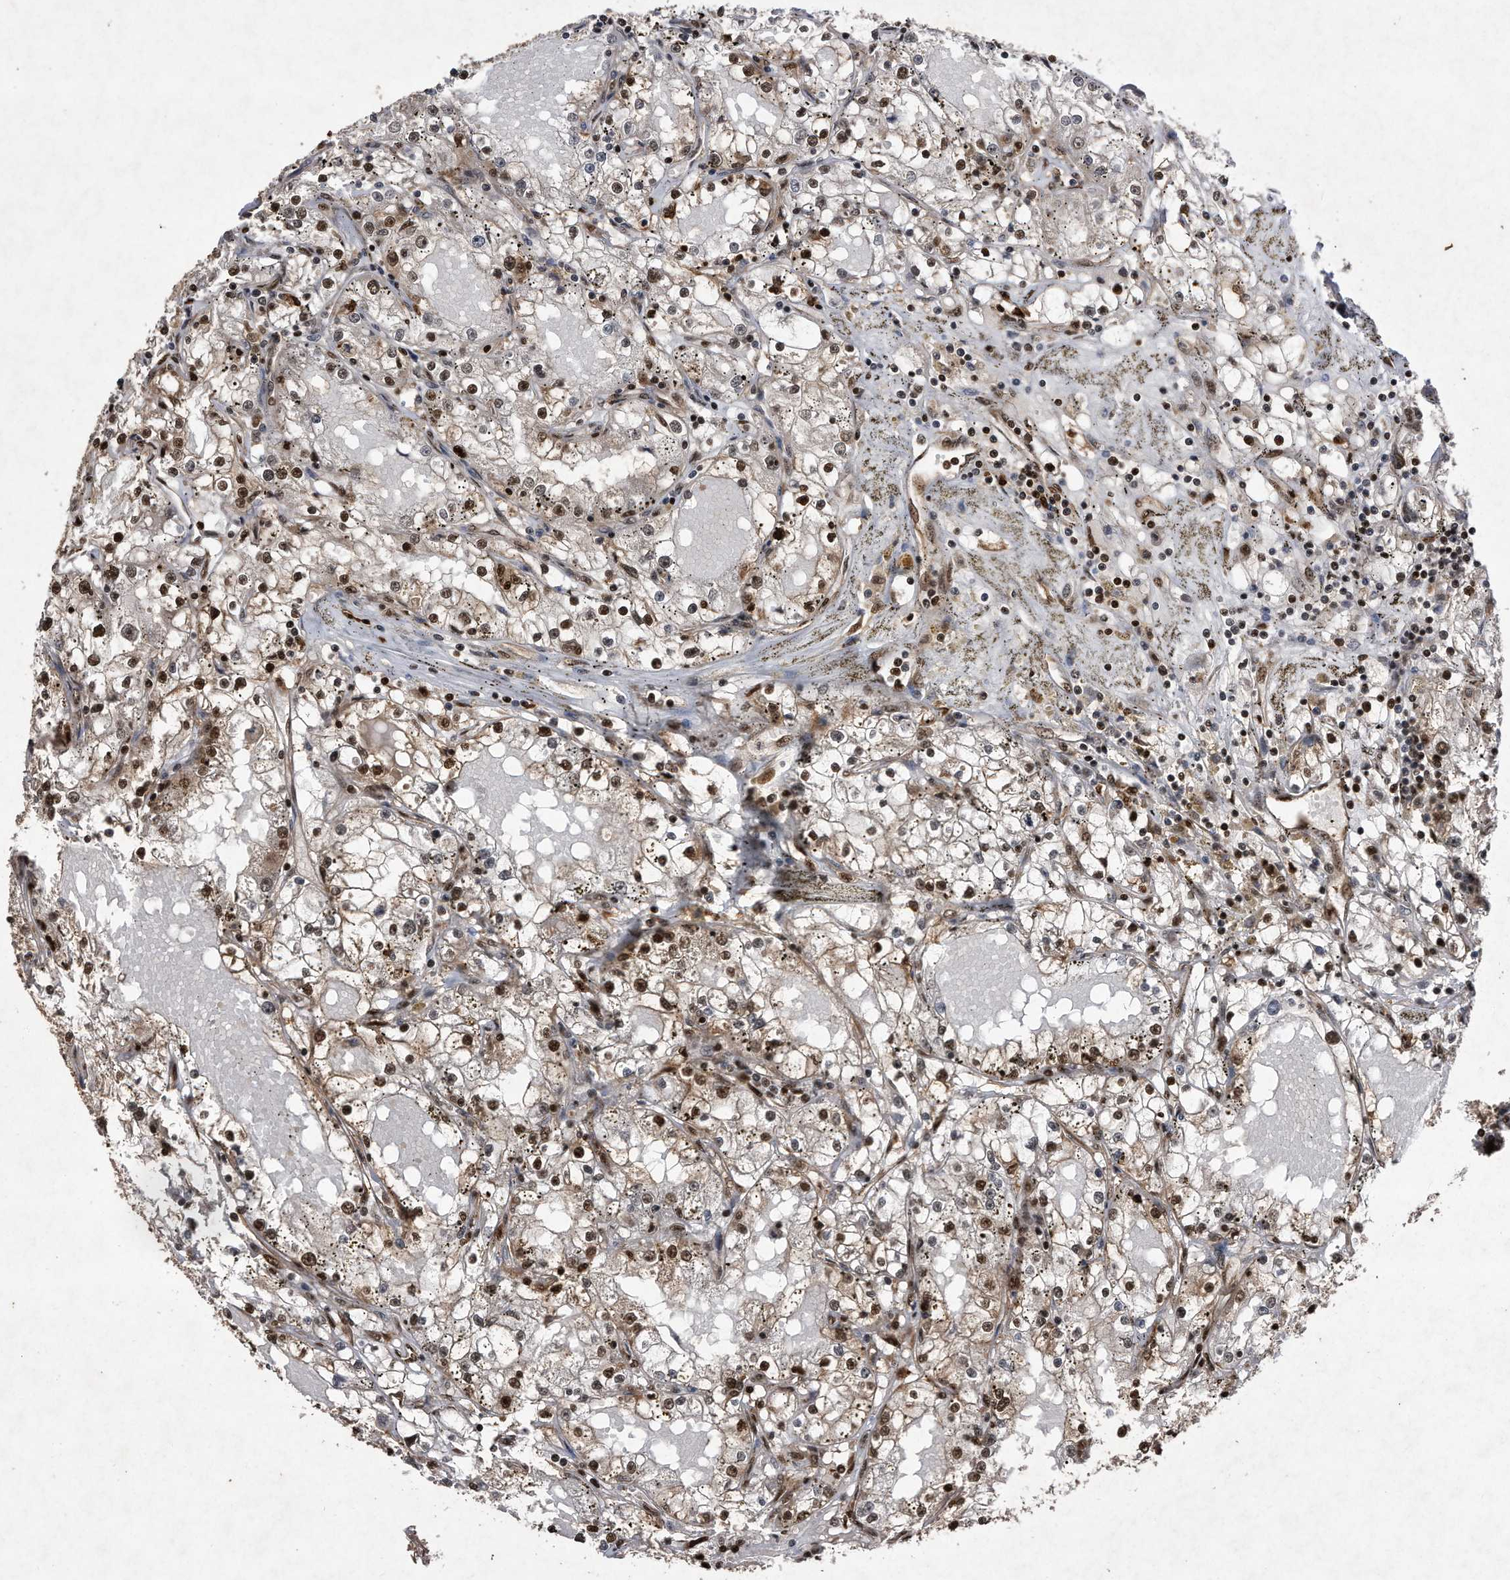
{"staining": {"intensity": "moderate", "quantity": ">75%", "location": "nuclear"}, "tissue": "renal cancer", "cell_type": "Tumor cells", "image_type": "cancer", "snomed": [{"axis": "morphology", "description": "Adenocarcinoma, NOS"}, {"axis": "topography", "description": "Kidney"}], "caption": "High-power microscopy captured an IHC photomicrograph of renal cancer, revealing moderate nuclear positivity in about >75% of tumor cells. The protein of interest is shown in brown color, while the nuclei are stained blue.", "gene": "RAD23B", "patient": {"sex": "male", "age": 56}}